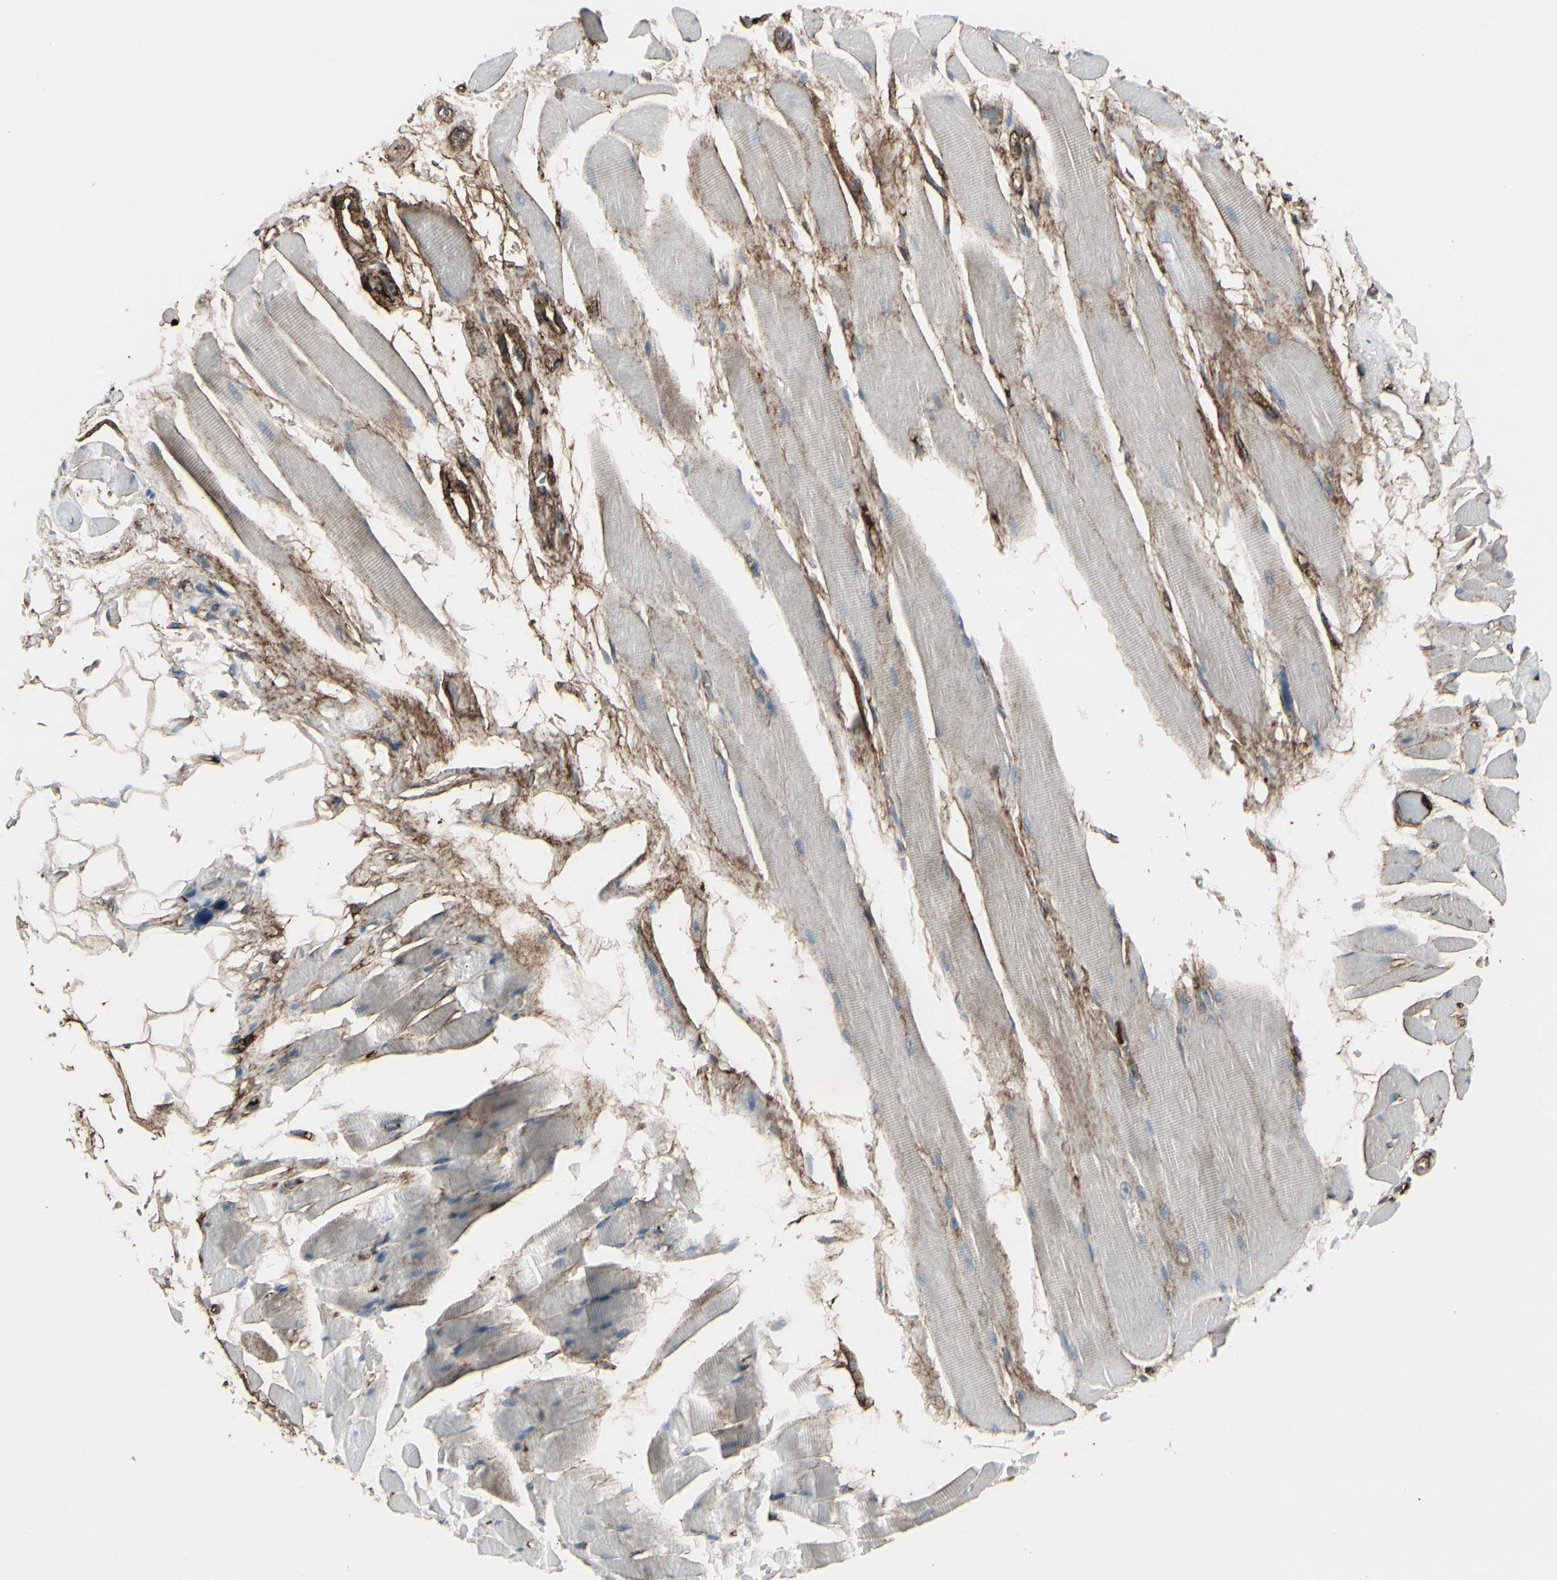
{"staining": {"intensity": "weak", "quantity": "<25%", "location": "cytoplasmic/membranous"}, "tissue": "skeletal muscle", "cell_type": "Myocytes", "image_type": "normal", "snomed": [{"axis": "morphology", "description": "Normal tissue, NOS"}, {"axis": "topography", "description": "Skeletal muscle"}, {"axis": "topography", "description": "Oral tissue"}, {"axis": "topography", "description": "Peripheral nerve tissue"}], "caption": "Human skeletal muscle stained for a protein using immunohistochemistry demonstrates no staining in myocytes.", "gene": "IGHG1", "patient": {"sex": "female", "age": 84}}